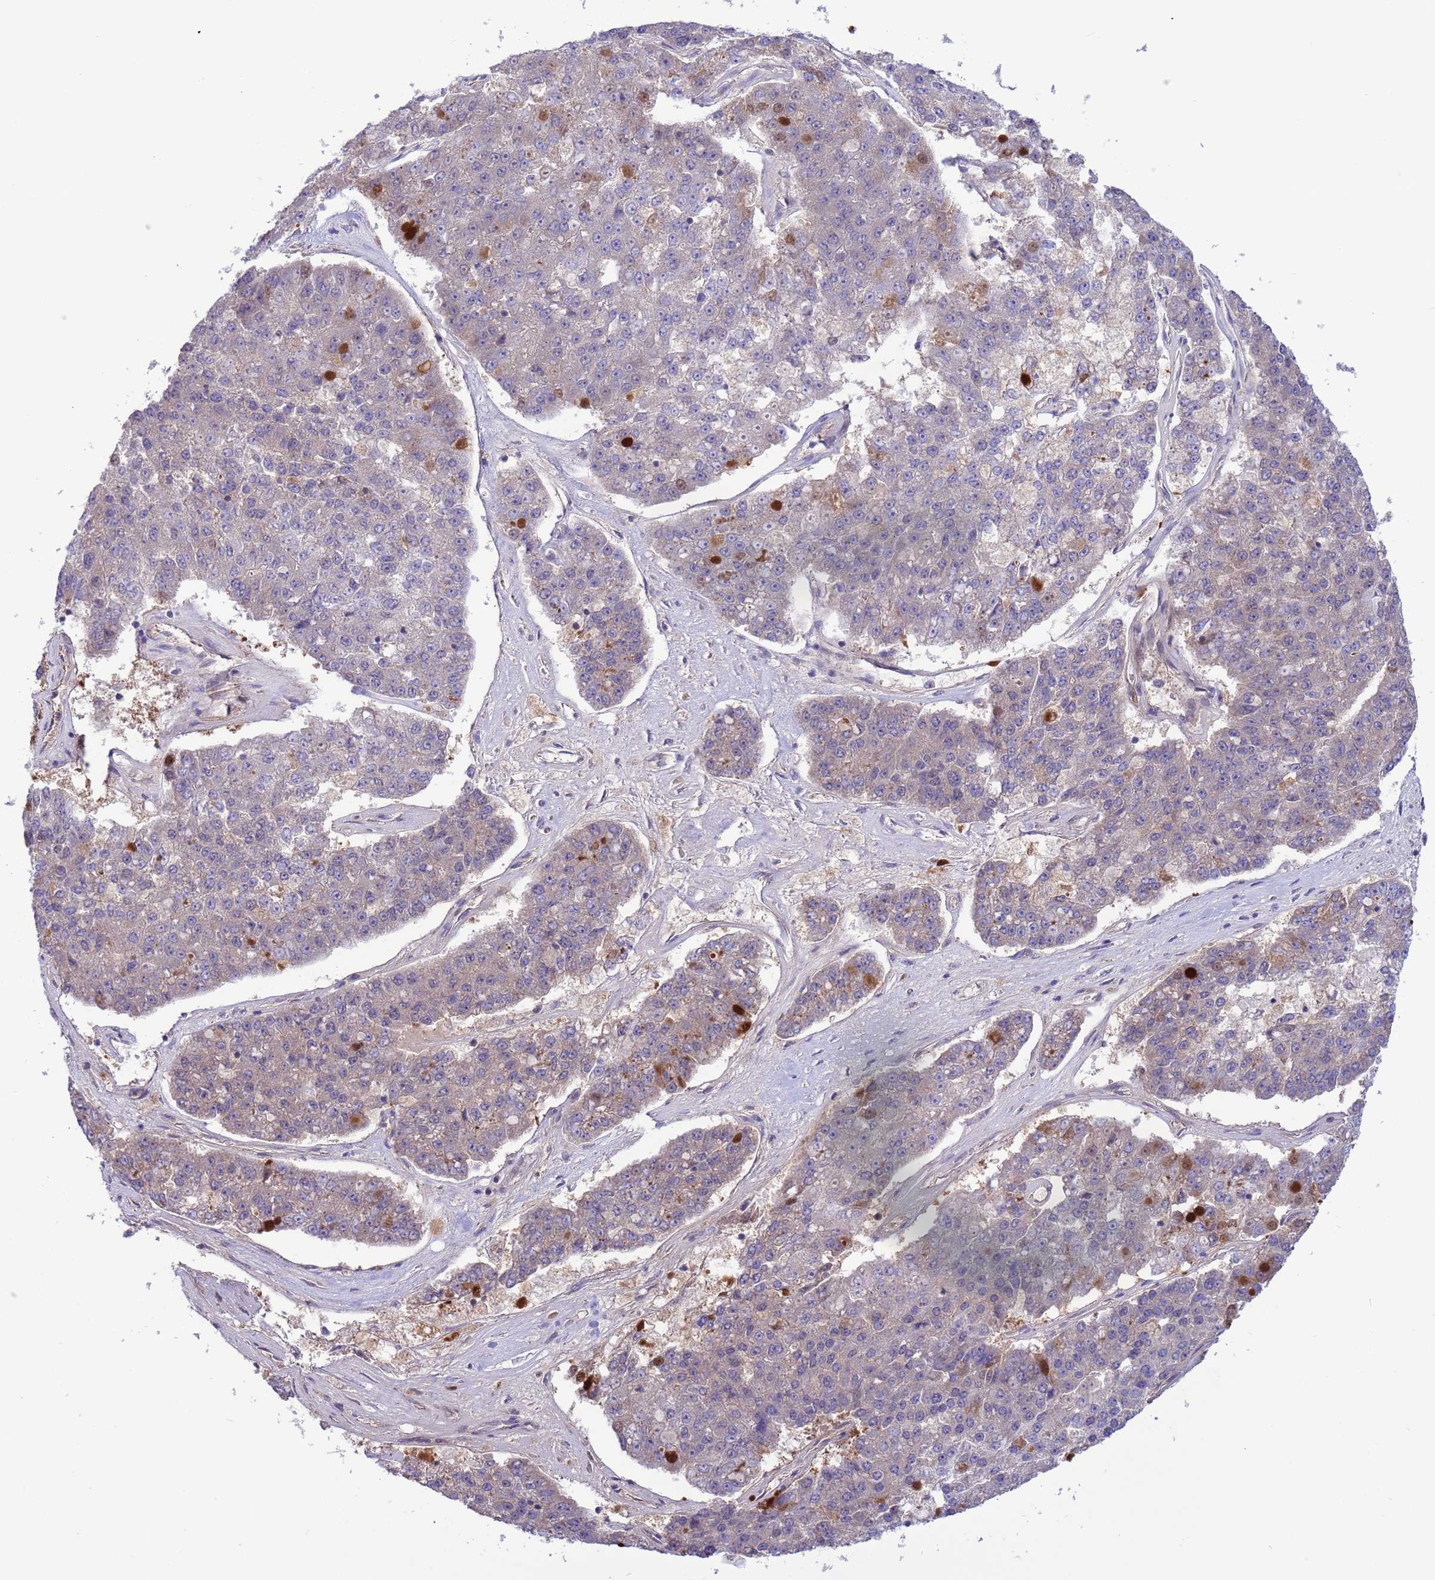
{"staining": {"intensity": "negative", "quantity": "none", "location": "none"}, "tissue": "pancreatic cancer", "cell_type": "Tumor cells", "image_type": "cancer", "snomed": [{"axis": "morphology", "description": "Adenocarcinoma, NOS"}, {"axis": "topography", "description": "Pancreas"}], "caption": "Immunohistochemistry of pancreatic adenocarcinoma exhibits no staining in tumor cells.", "gene": "GJA10", "patient": {"sex": "male", "age": 50}}